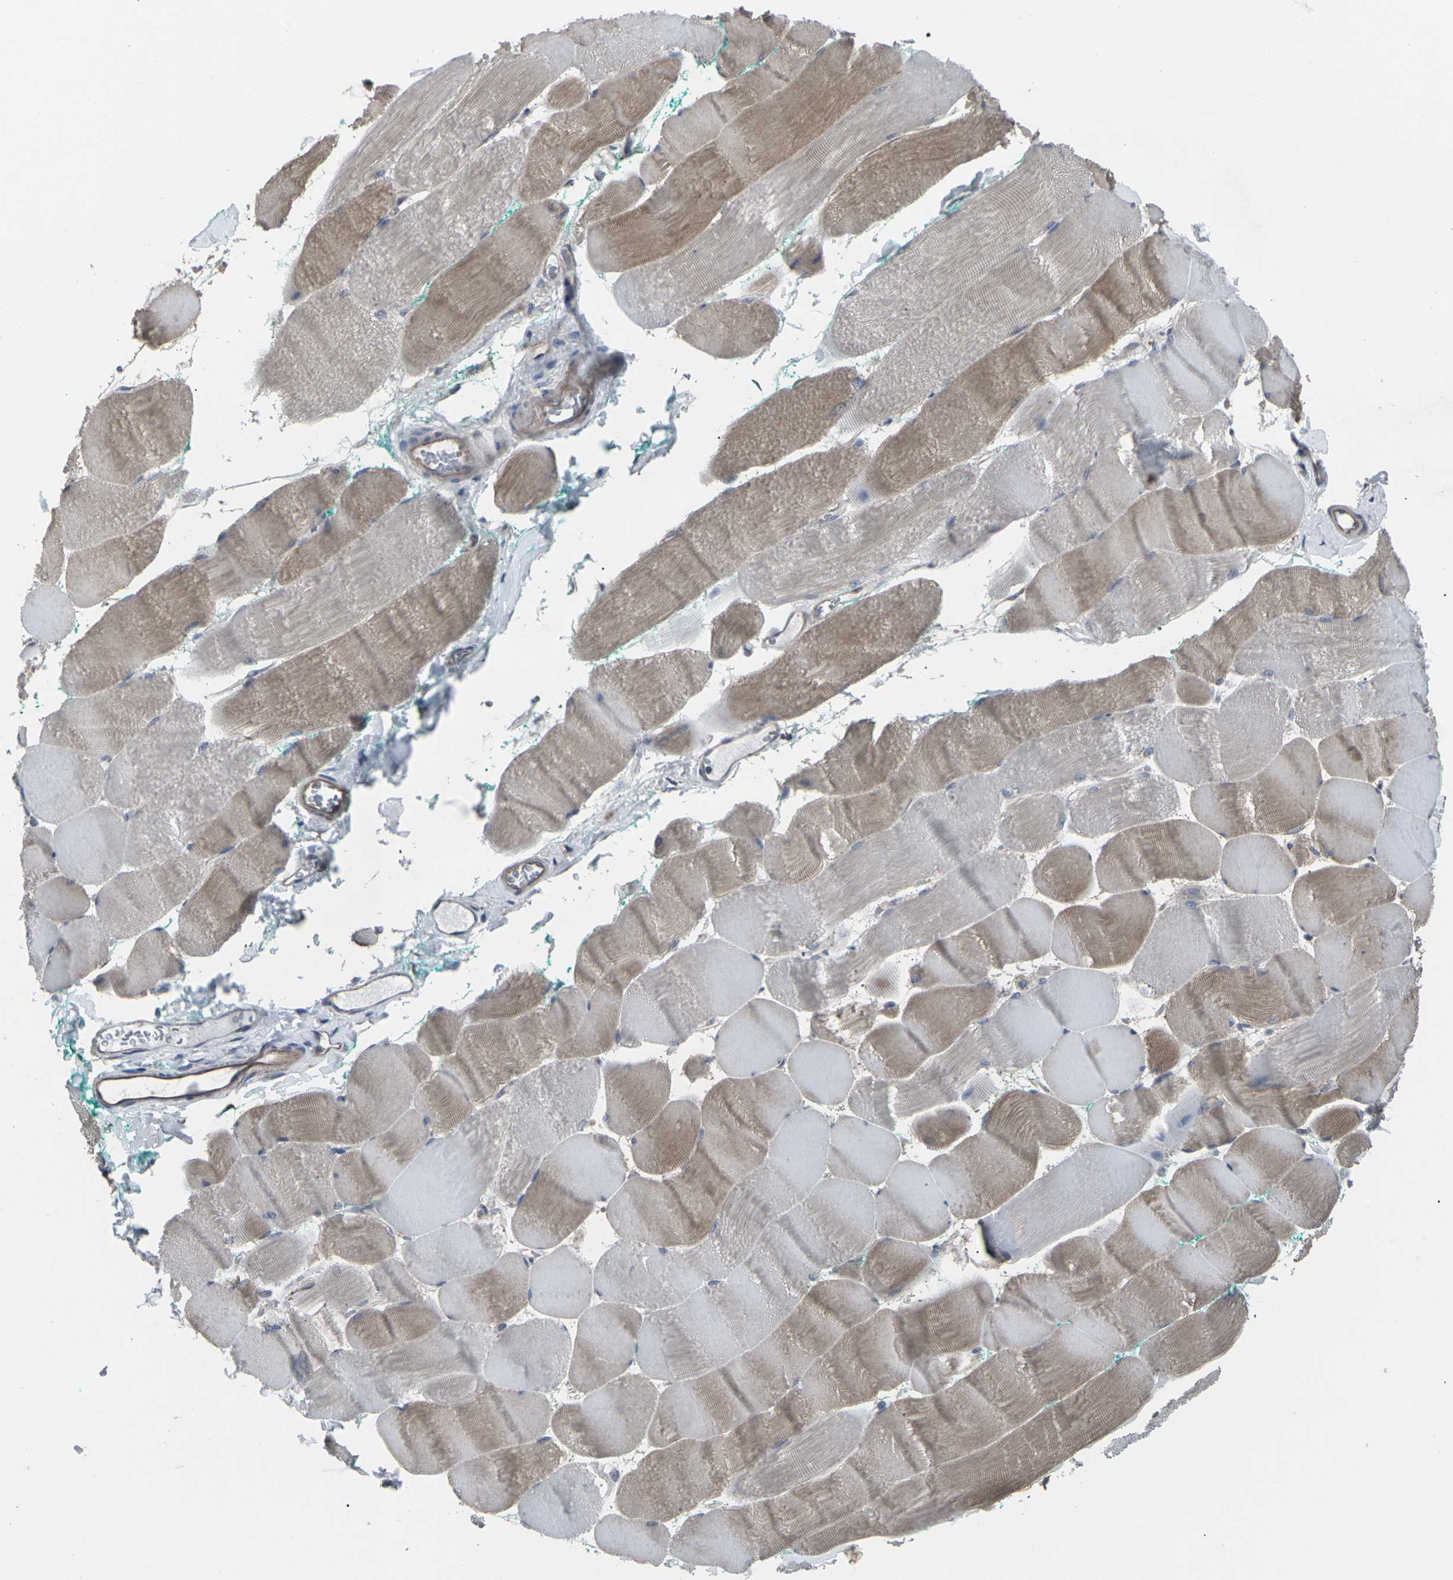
{"staining": {"intensity": "weak", "quantity": "25%-75%", "location": "cytoplasmic/membranous"}, "tissue": "skeletal muscle", "cell_type": "Myocytes", "image_type": "normal", "snomed": [{"axis": "morphology", "description": "Normal tissue, NOS"}, {"axis": "morphology", "description": "Squamous cell carcinoma, NOS"}, {"axis": "topography", "description": "Skeletal muscle"}], "caption": "This is a micrograph of IHC staining of unremarkable skeletal muscle, which shows weak positivity in the cytoplasmic/membranous of myocytes.", "gene": "MAPKAPK2", "patient": {"sex": "male", "age": 51}}